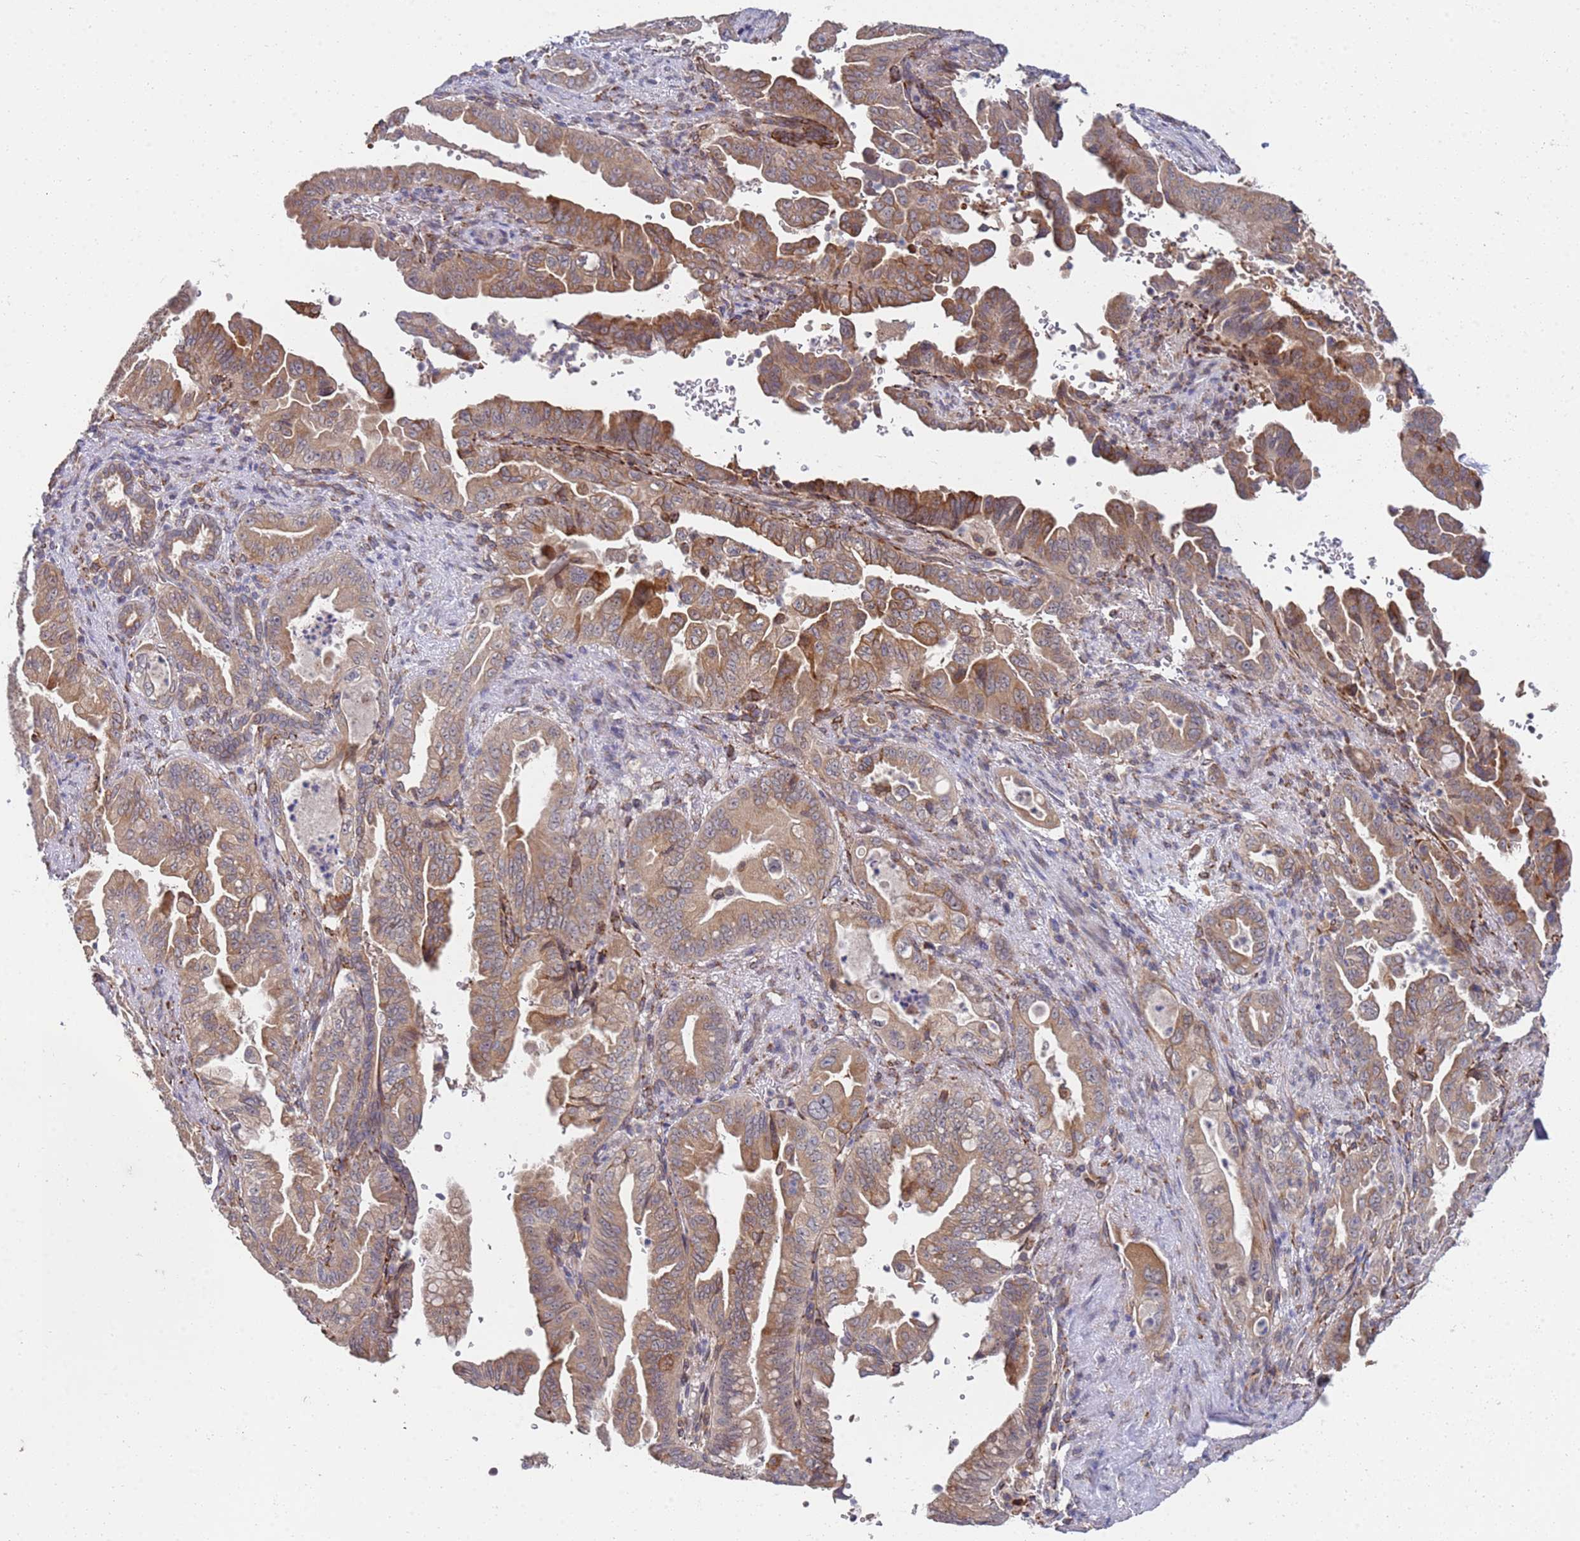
{"staining": {"intensity": "moderate", "quantity": ">75%", "location": "cytoplasmic/membranous"}, "tissue": "pancreatic cancer", "cell_type": "Tumor cells", "image_type": "cancer", "snomed": [{"axis": "morphology", "description": "Adenocarcinoma, NOS"}, {"axis": "topography", "description": "Pancreas"}], "caption": "Immunohistochemical staining of pancreatic cancer (adenocarcinoma) displays moderate cytoplasmic/membranous protein staining in about >75% of tumor cells.", "gene": "VRK2", "patient": {"sex": "male", "age": 70}}